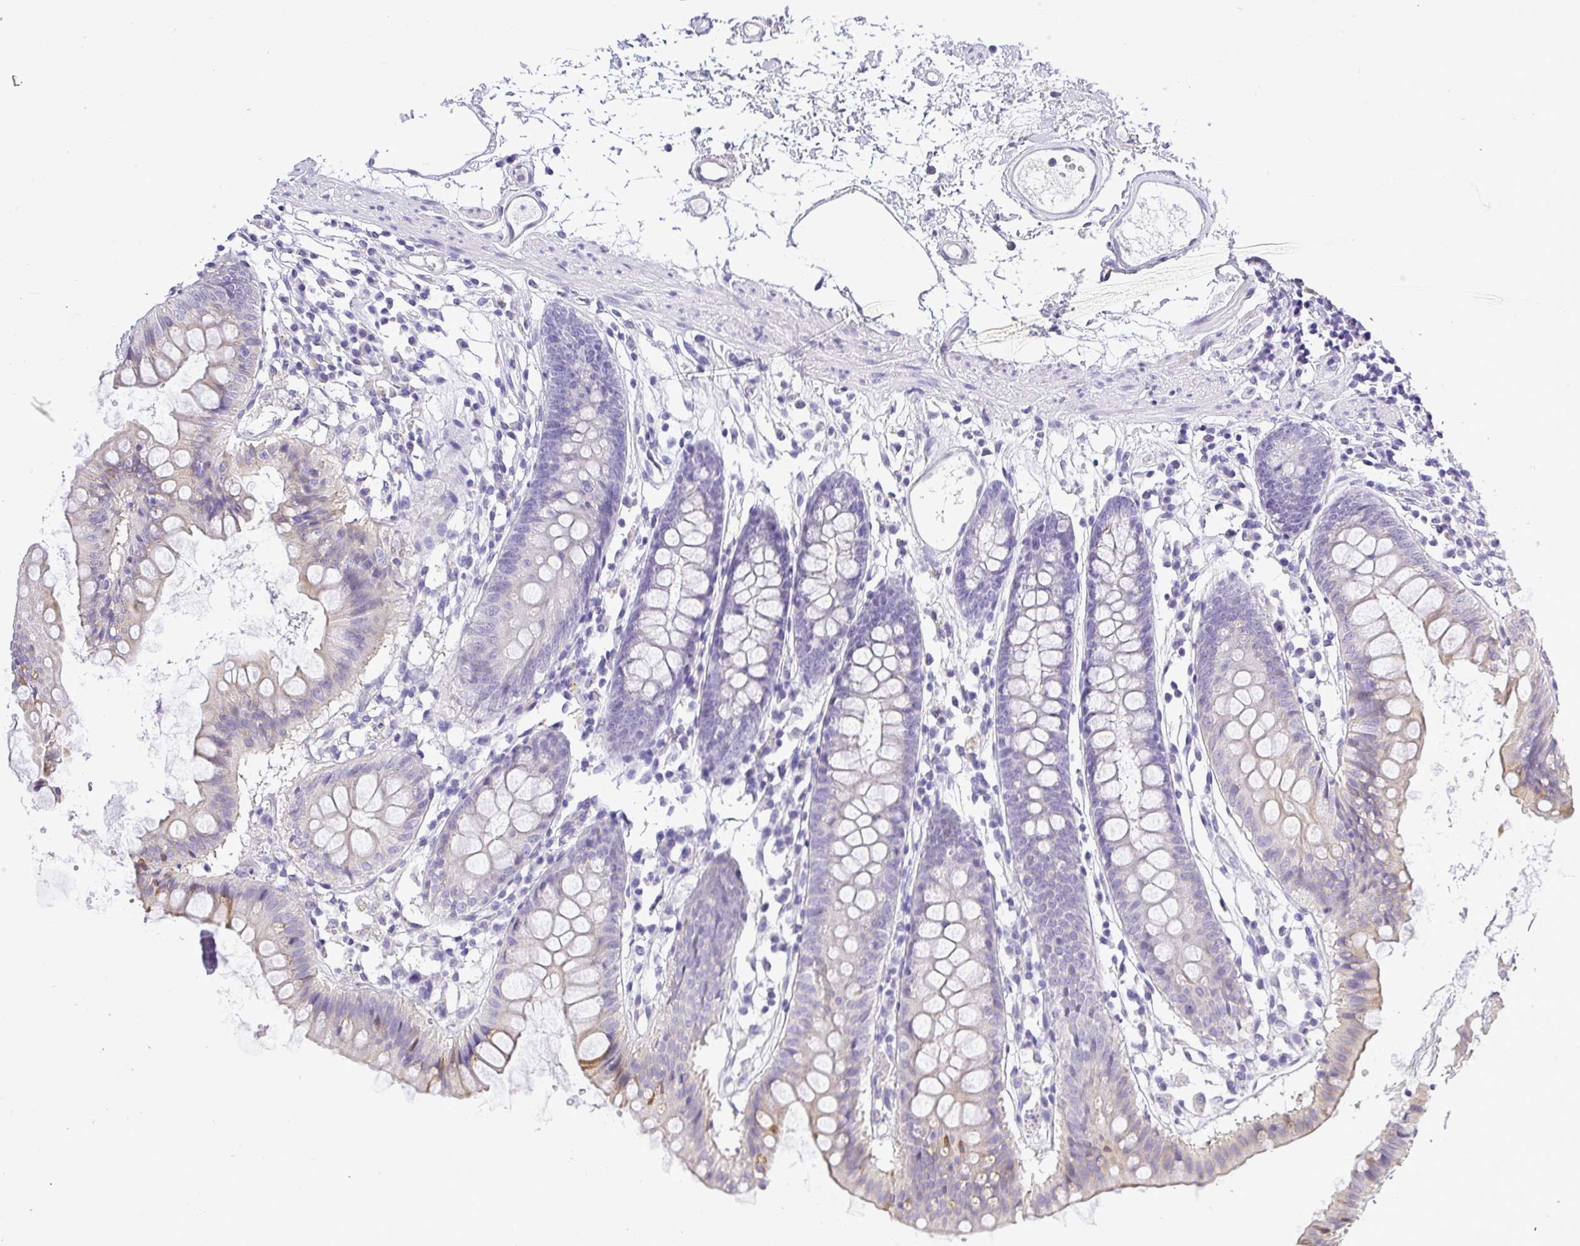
{"staining": {"intensity": "negative", "quantity": "none", "location": "none"}, "tissue": "colon", "cell_type": "Endothelial cells", "image_type": "normal", "snomed": [{"axis": "morphology", "description": "Normal tissue, NOS"}, {"axis": "topography", "description": "Colon"}], "caption": "The photomicrograph reveals no significant positivity in endothelial cells of colon.", "gene": "PLPPR3", "patient": {"sex": "female", "age": 84}}